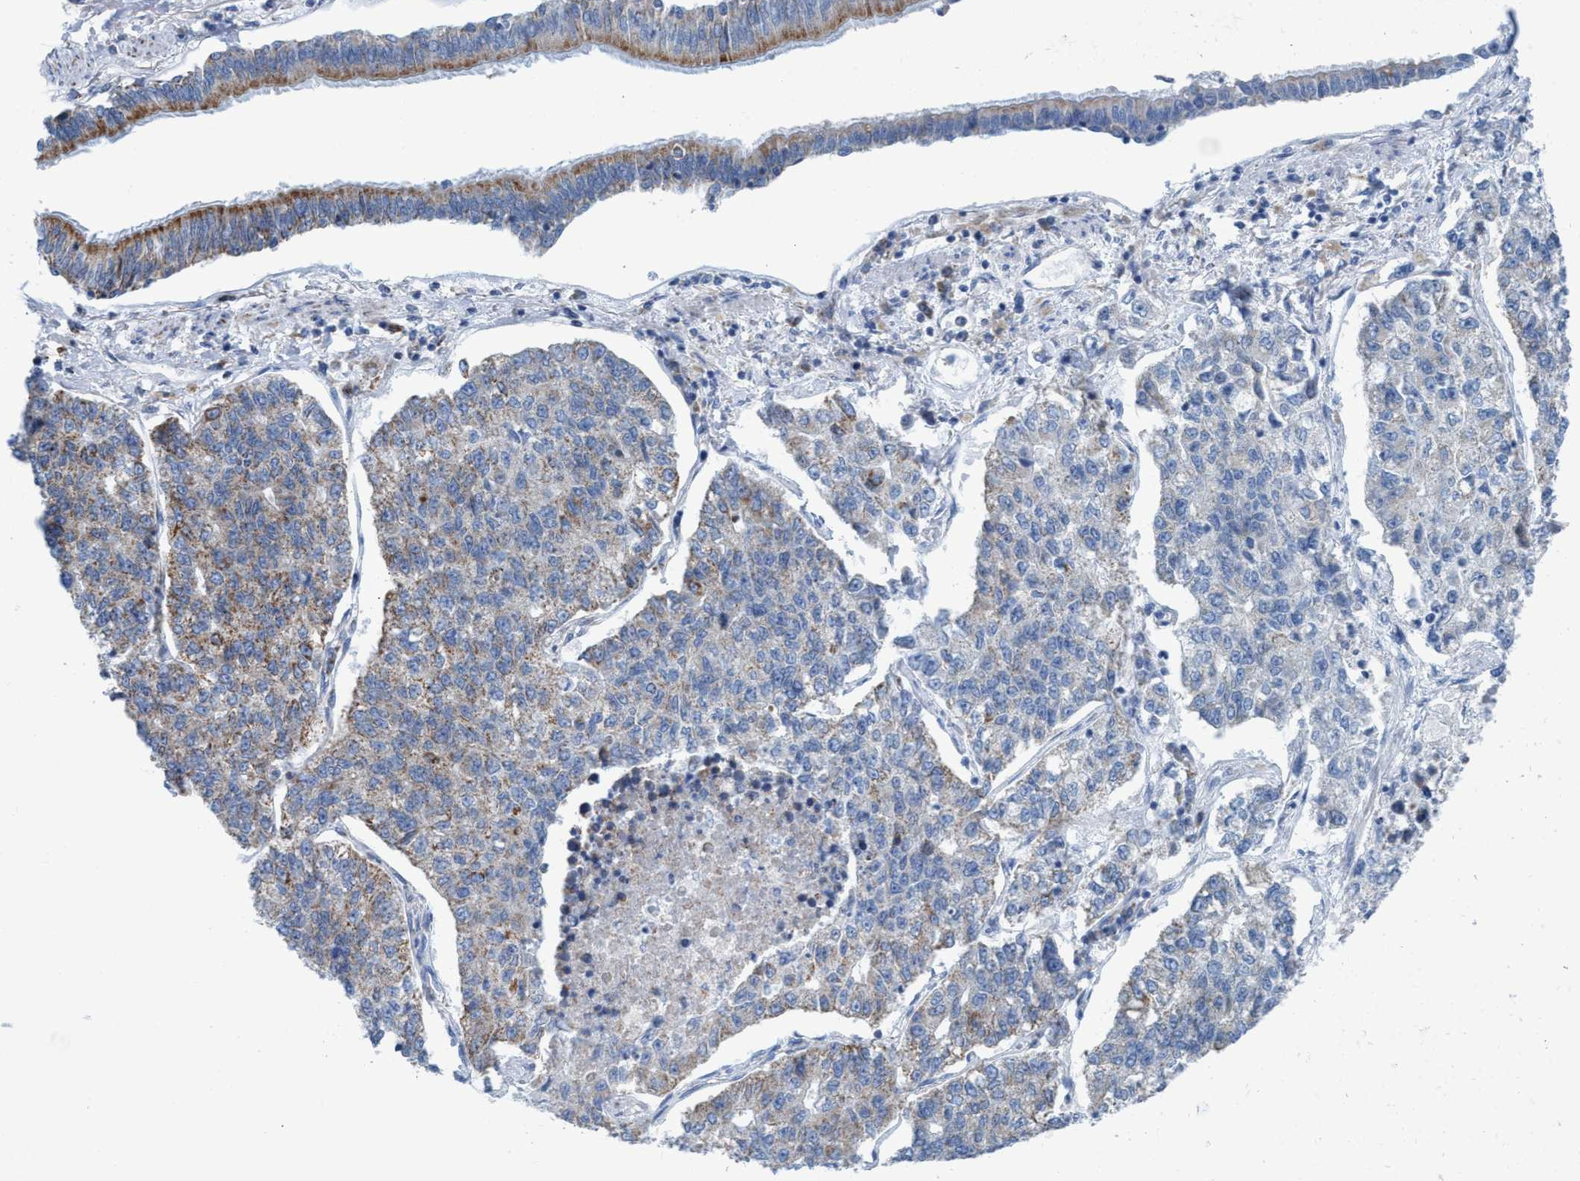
{"staining": {"intensity": "moderate", "quantity": "25%-75%", "location": "cytoplasmic/membranous"}, "tissue": "lung cancer", "cell_type": "Tumor cells", "image_type": "cancer", "snomed": [{"axis": "morphology", "description": "Adenocarcinoma, NOS"}, {"axis": "topography", "description": "Lung"}], "caption": "Brown immunohistochemical staining in adenocarcinoma (lung) reveals moderate cytoplasmic/membranous staining in about 25%-75% of tumor cells.", "gene": "GGA3", "patient": {"sex": "male", "age": 49}}